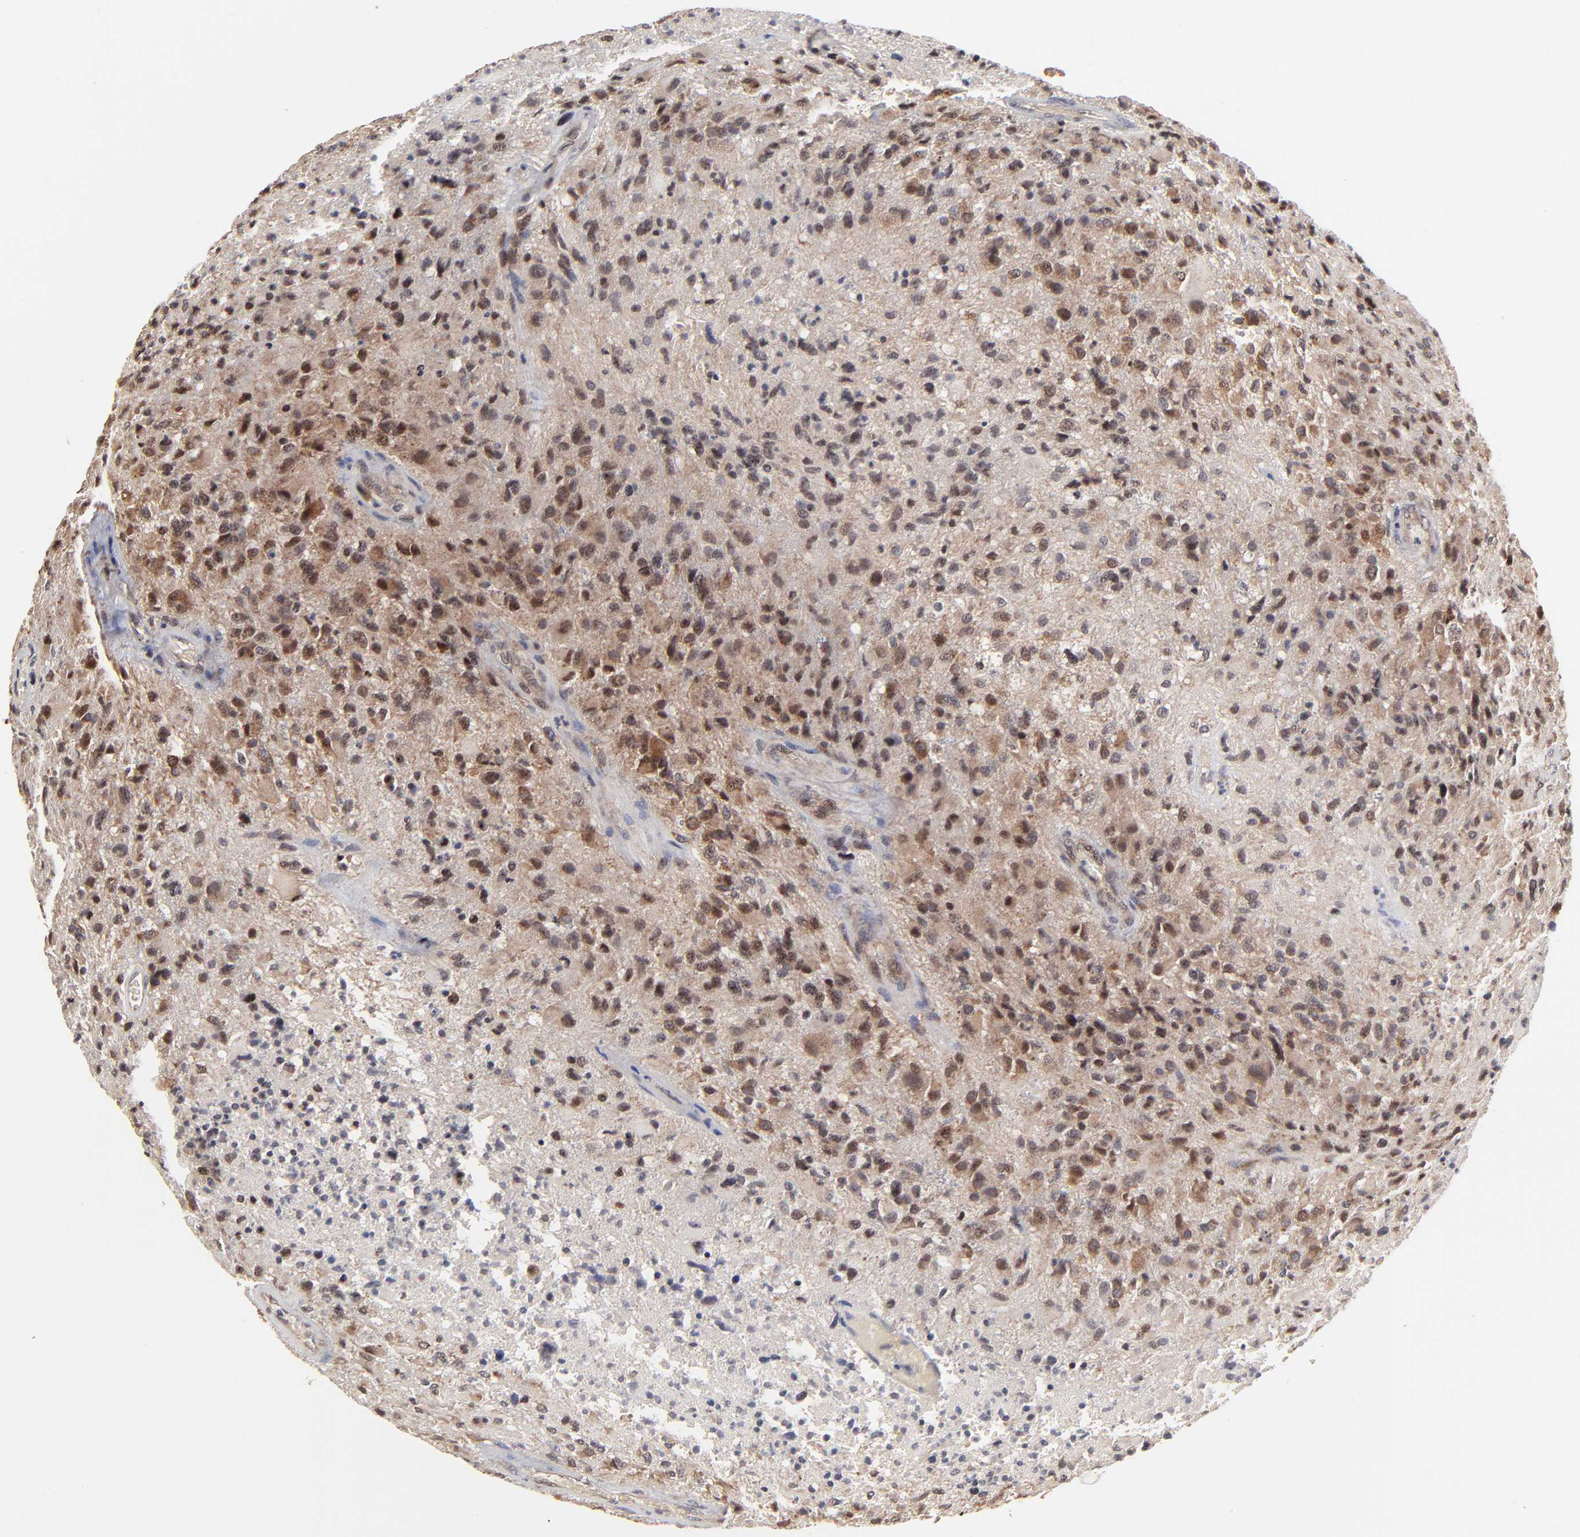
{"staining": {"intensity": "moderate", "quantity": "<25%", "location": "cytoplasmic/membranous"}, "tissue": "glioma", "cell_type": "Tumor cells", "image_type": "cancer", "snomed": [{"axis": "morphology", "description": "Glioma, malignant, High grade"}, {"axis": "topography", "description": "Brain"}], "caption": "Protein staining demonstrates moderate cytoplasmic/membranous staining in approximately <25% of tumor cells in malignant high-grade glioma. (DAB IHC, brown staining for protein, blue staining for nuclei).", "gene": "FRMD8", "patient": {"sex": "male", "age": 69}}